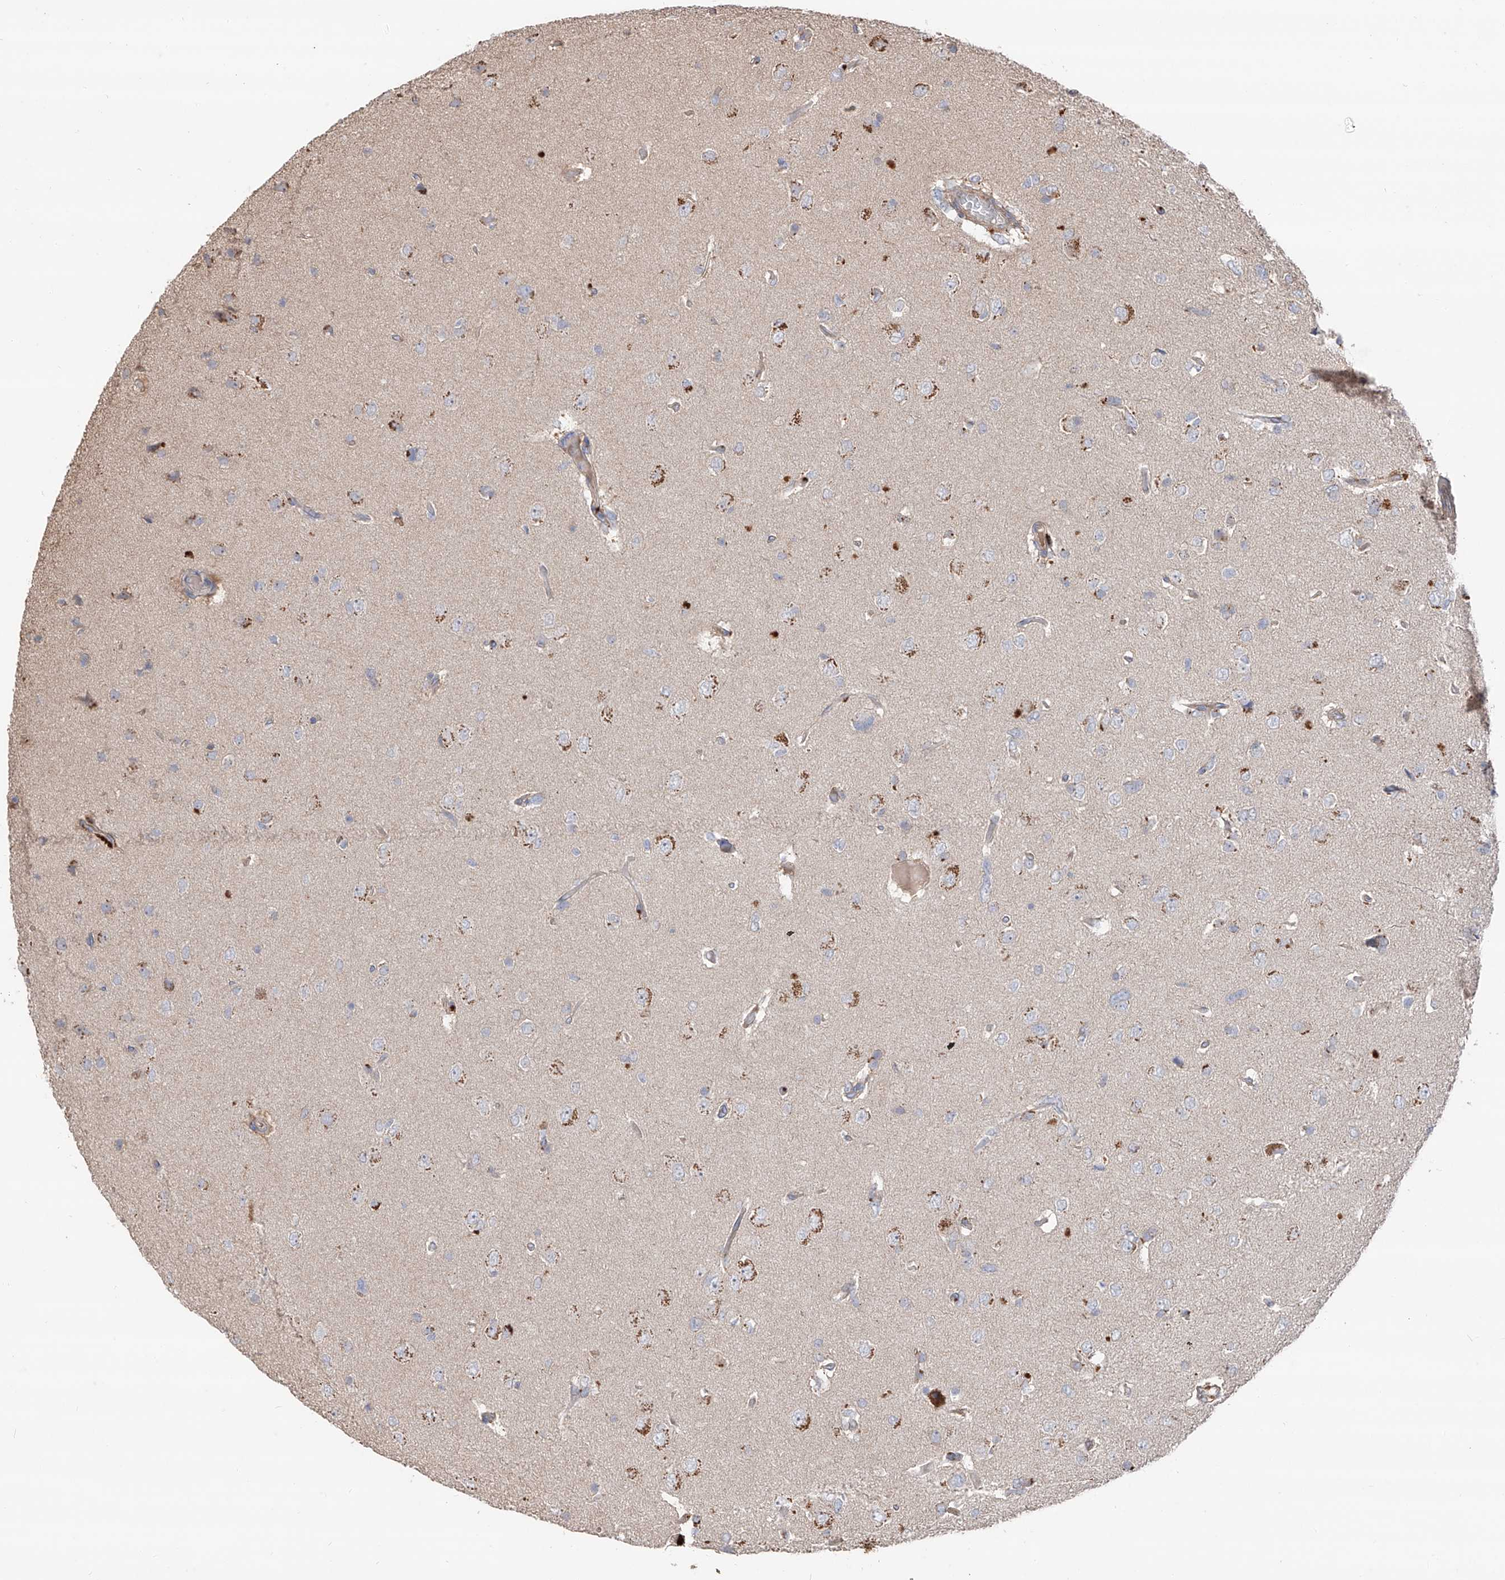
{"staining": {"intensity": "negative", "quantity": "none", "location": "none"}, "tissue": "glioma", "cell_type": "Tumor cells", "image_type": "cancer", "snomed": [{"axis": "morphology", "description": "Glioma, malignant, High grade"}, {"axis": "topography", "description": "Brain"}], "caption": "High magnification brightfield microscopy of glioma stained with DAB (brown) and counterstained with hematoxylin (blue): tumor cells show no significant staining.", "gene": "EDN1", "patient": {"sex": "female", "age": 59}}